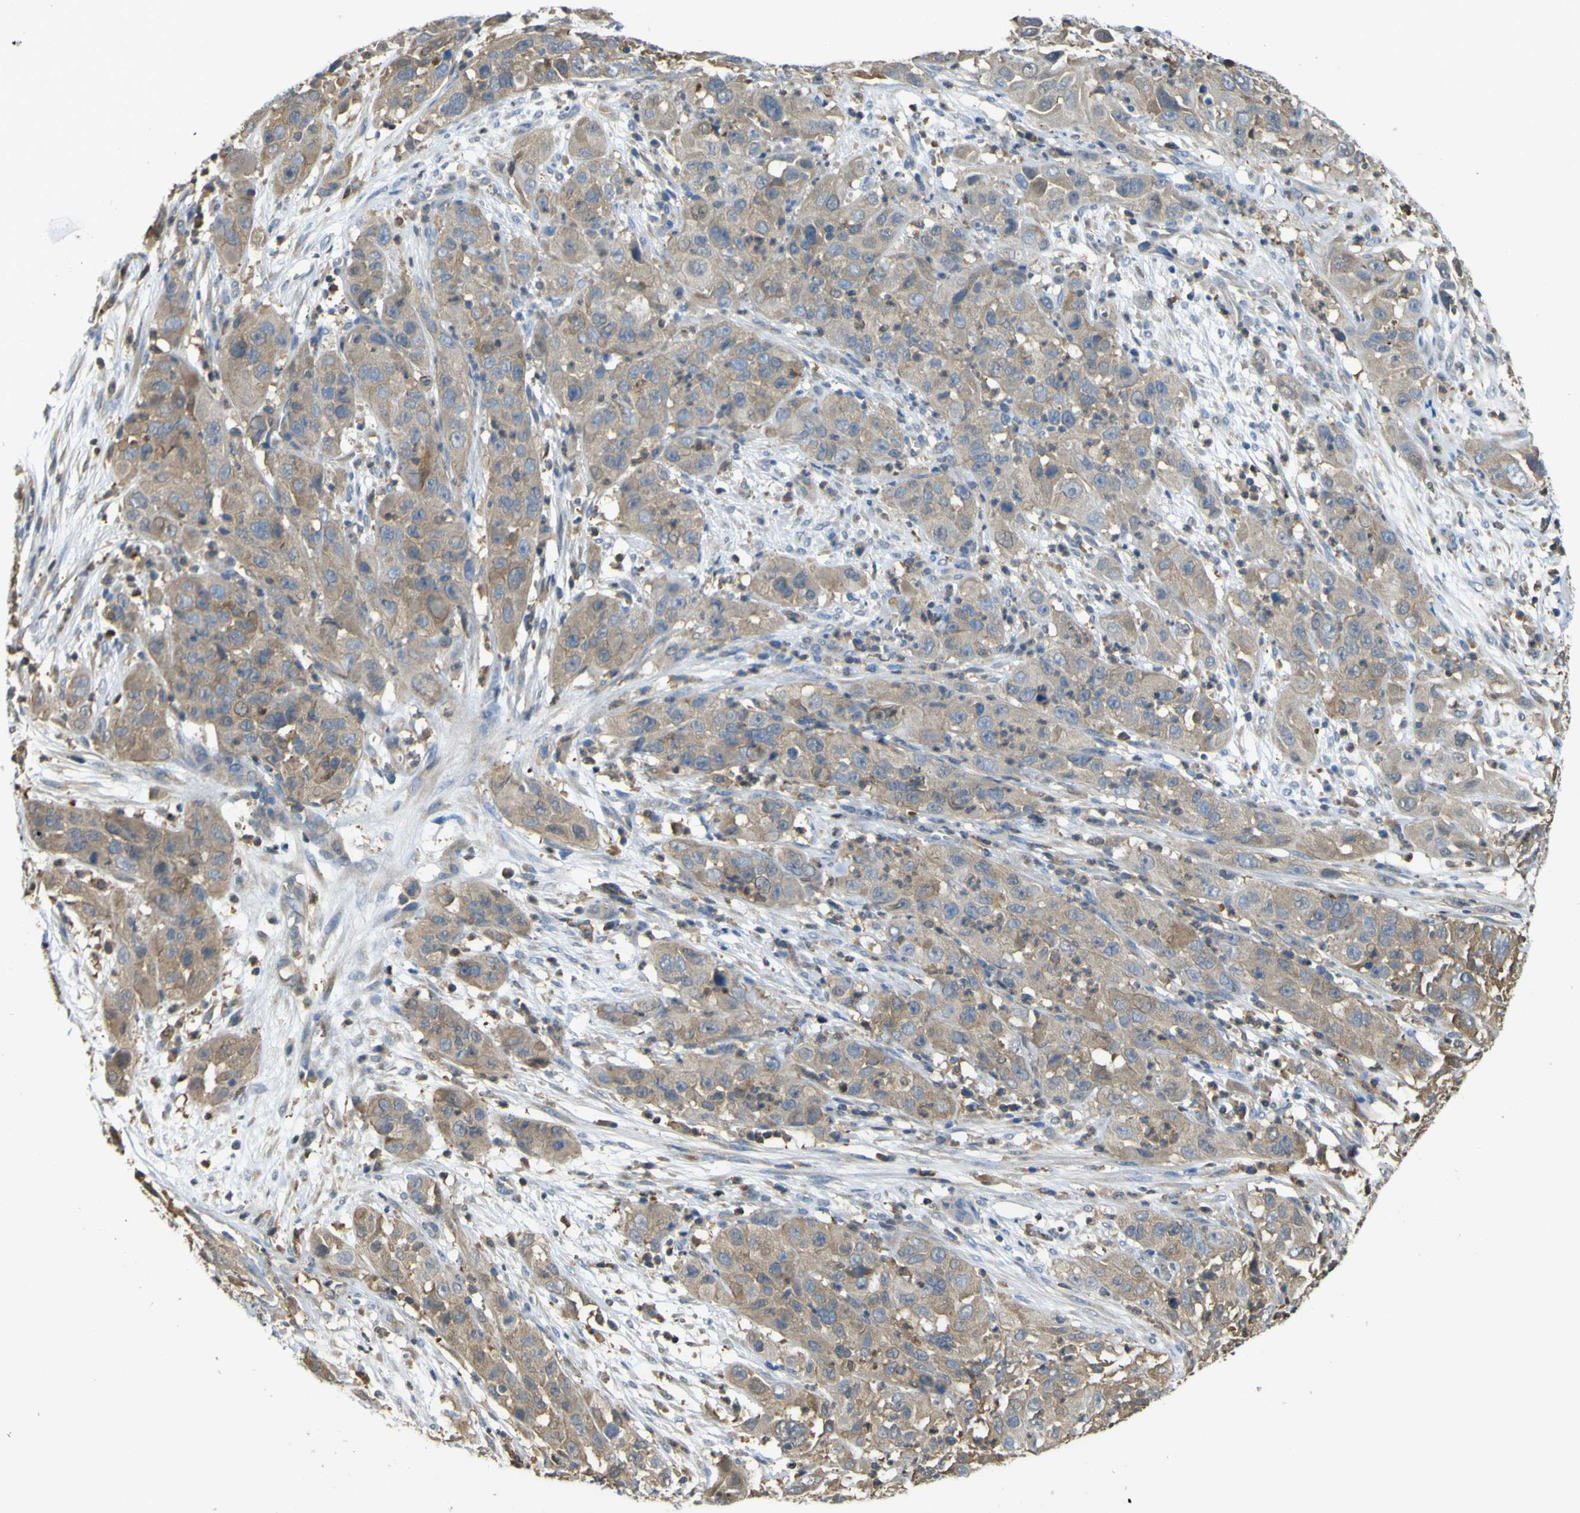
{"staining": {"intensity": "moderate", "quantity": ">75%", "location": "cytoplasmic/membranous"}, "tissue": "cervical cancer", "cell_type": "Tumor cells", "image_type": "cancer", "snomed": [{"axis": "morphology", "description": "Squamous cell carcinoma, NOS"}, {"axis": "topography", "description": "Cervix"}], "caption": "DAB (3,3'-diaminobenzidine) immunohistochemical staining of human cervical cancer shows moderate cytoplasmic/membranous protein staining in approximately >75% of tumor cells.", "gene": "ABHD3", "patient": {"sex": "female", "age": 32}}